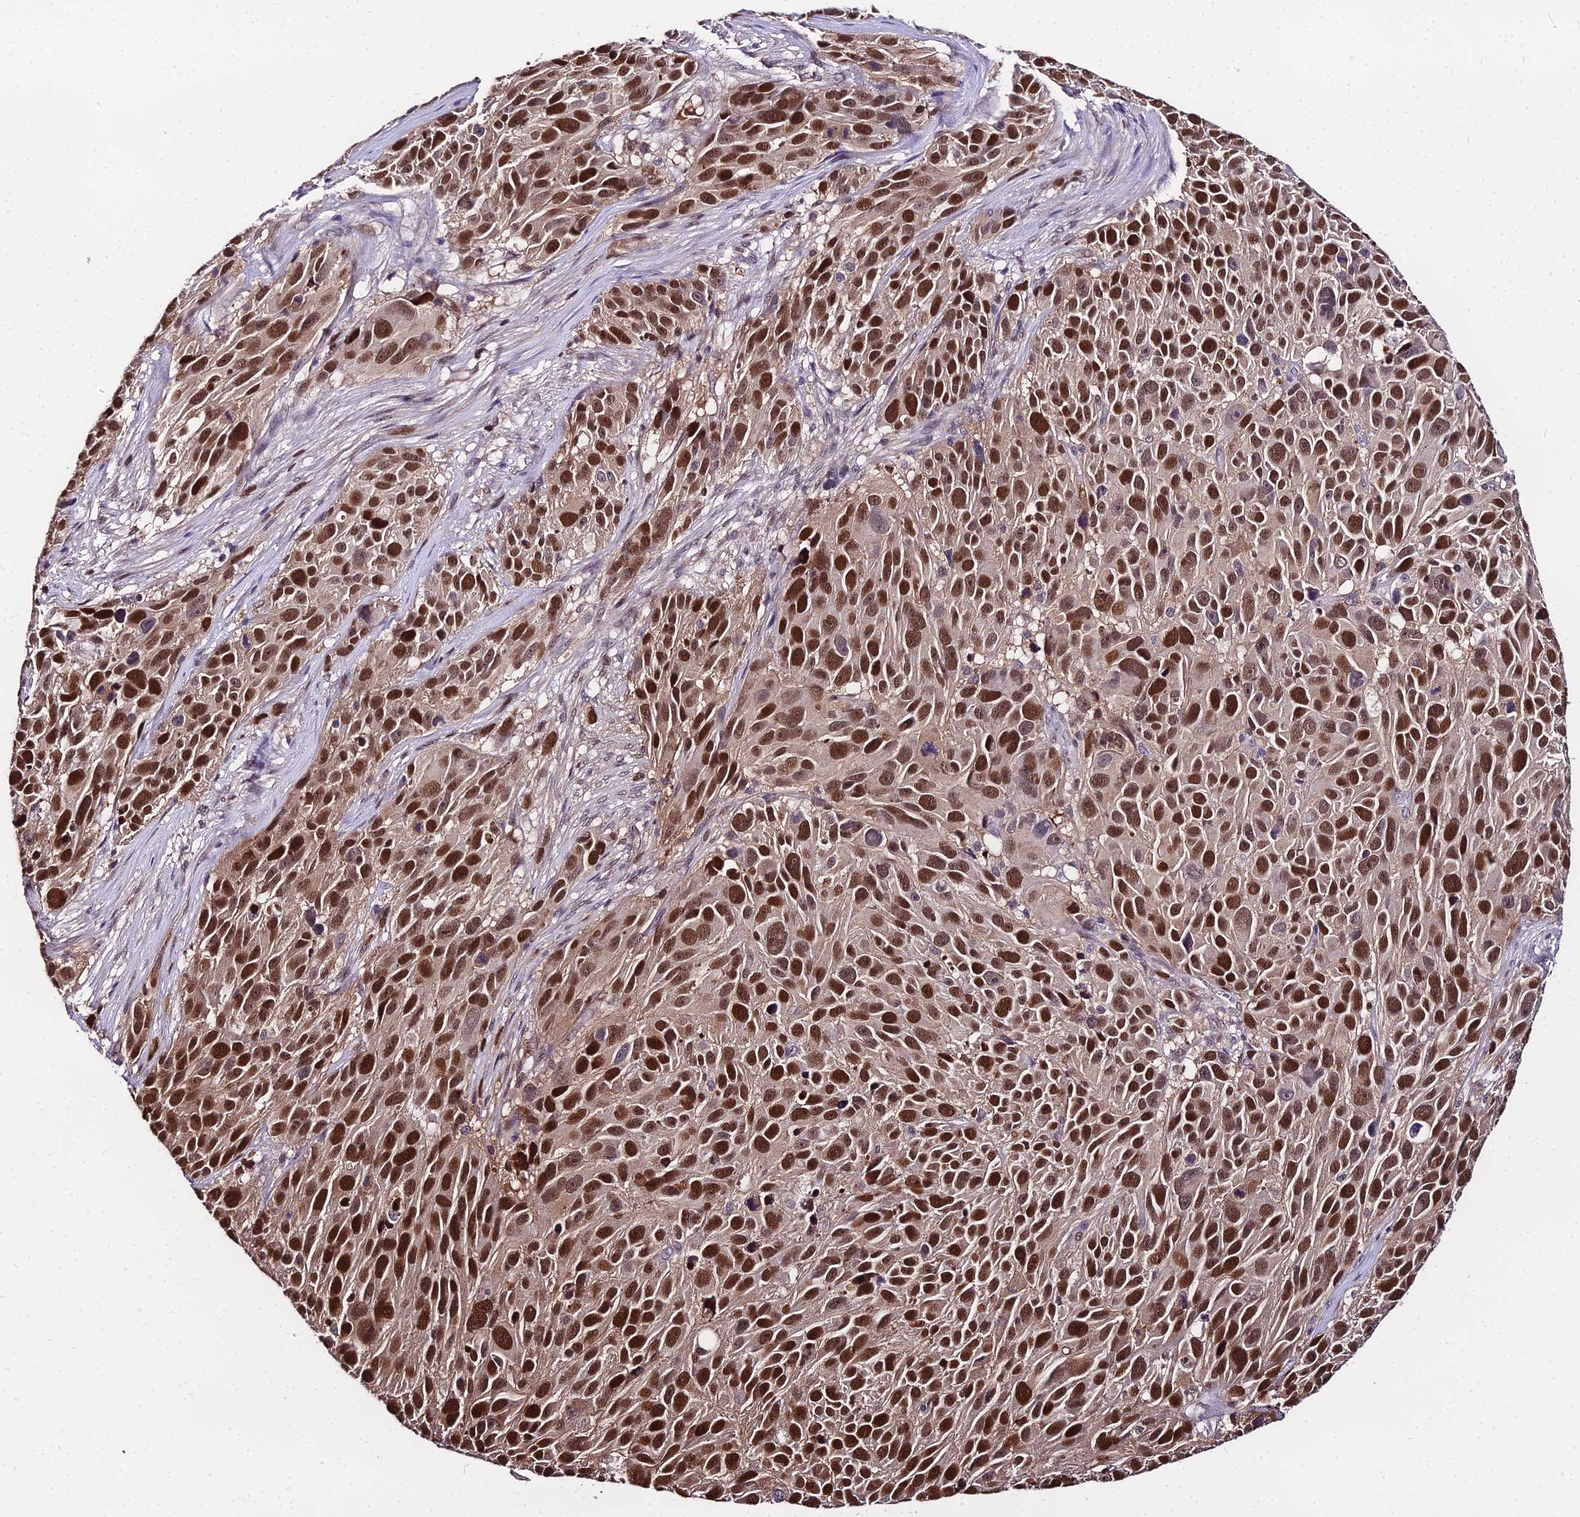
{"staining": {"intensity": "strong", "quantity": ">75%", "location": "nuclear"}, "tissue": "melanoma", "cell_type": "Tumor cells", "image_type": "cancer", "snomed": [{"axis": "morphology", "description": "Malignant melanoma, NOS"}, {"axis": "topography", "description": "Skin"}], "caption": "IHC staining of melanoma, which demonstrates high levels of strong nuclear staining in about >75% of tumor cells indicating strong nuclear protein positivity. The staining was performed using DAB (brown) for protein detection and nuclei were counterstained in hematoxylin (blue).", "gene": "TRIML2", "patient": {"sex": "male", "age": 84}}